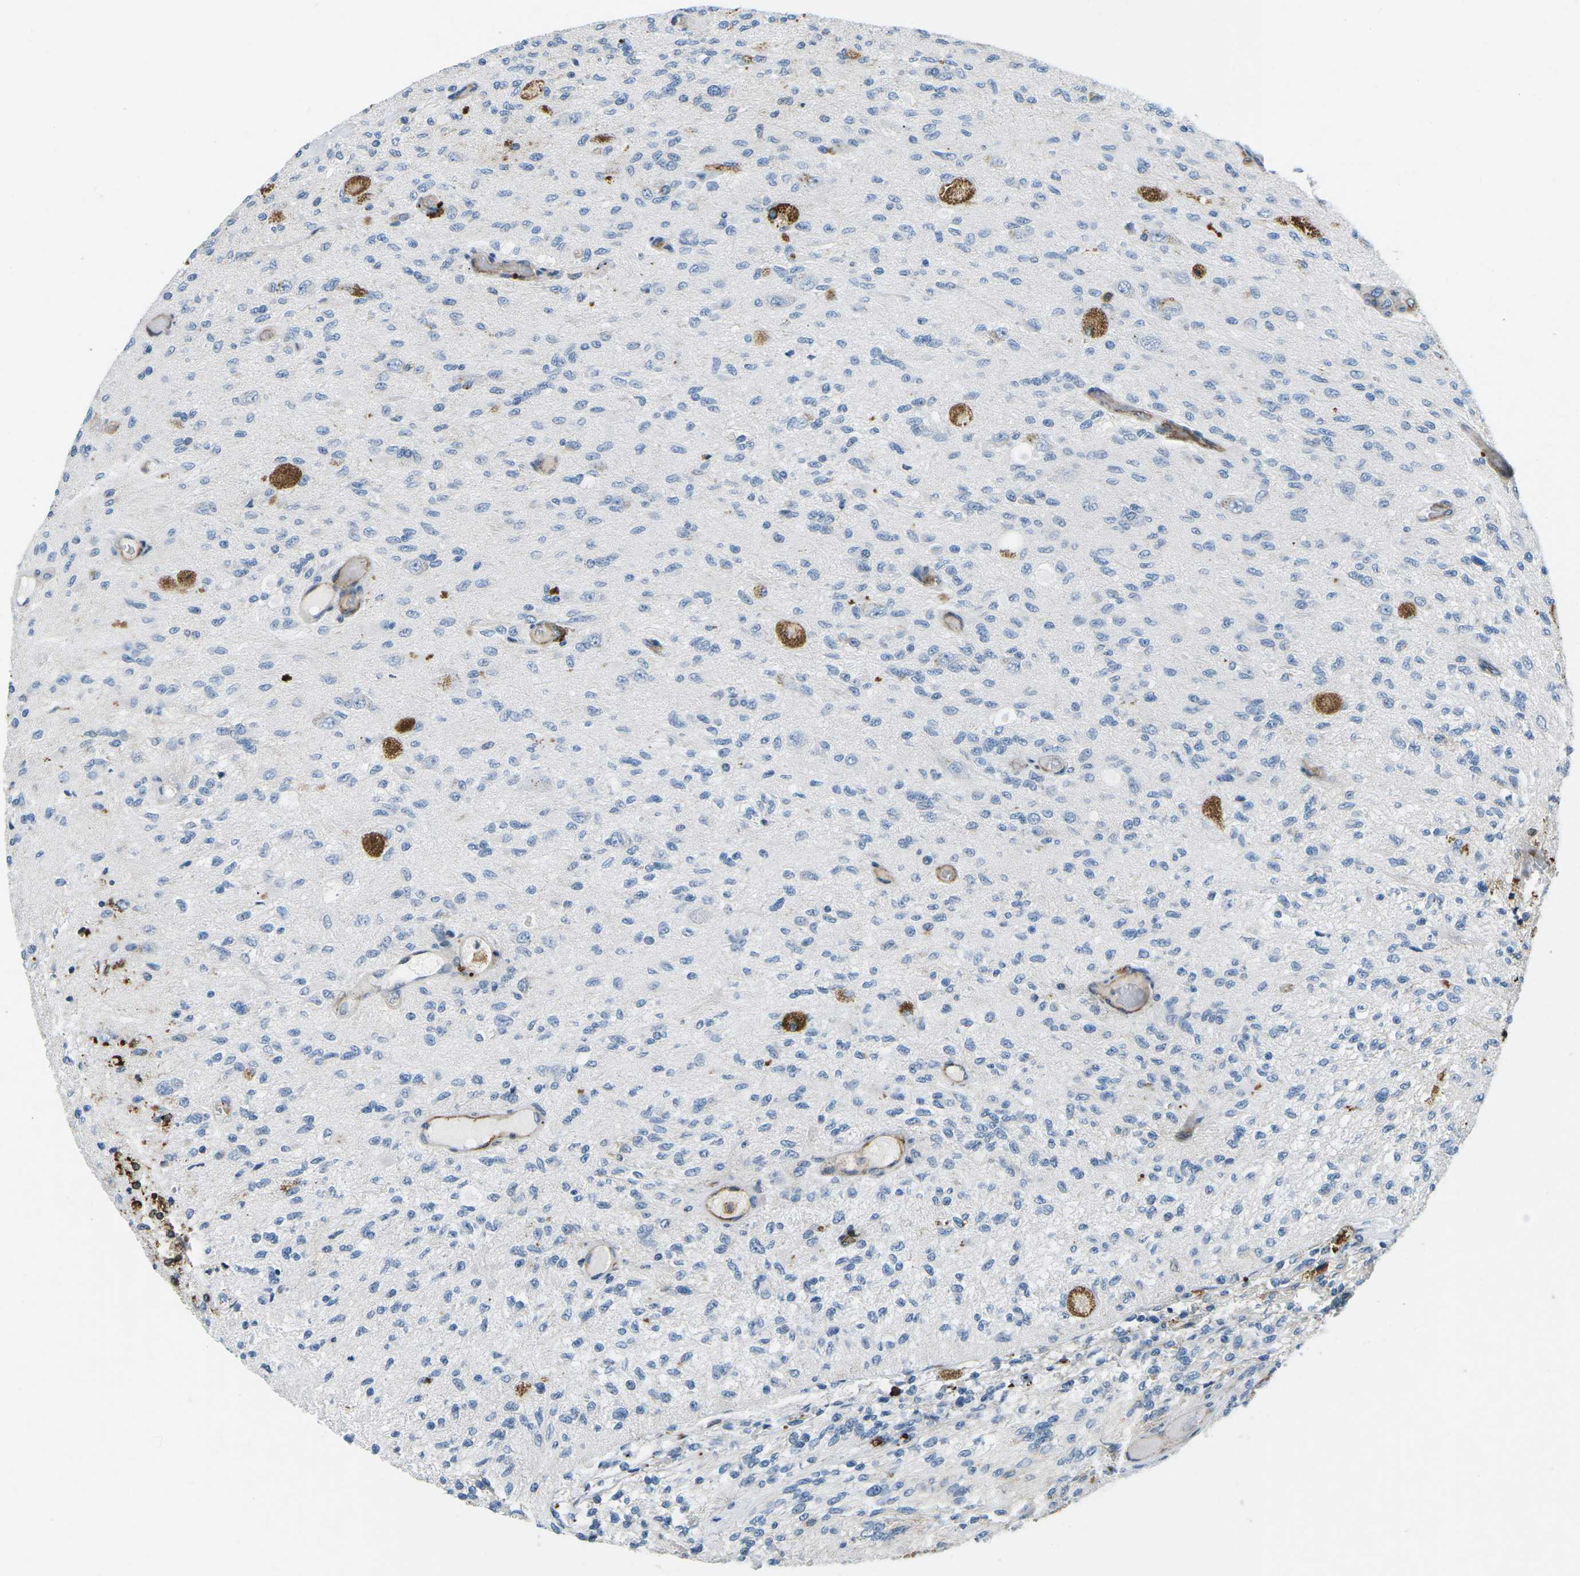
{"staining": {"intensity": "negative", "quantity": "none", "location": "none"}, "tissue": "glioma", "cell_type": "Tumor cells", "image_type": "cancer", "snomed": [{"axis": "morphology", "description": "Normal tissue, NOS"}, {"axis": "morphology", "description": "Glioma, malignant, High grade"}, {"axis": "topography", "description": "Cerebral cortex"}], "caption": "Human malignant high-grade glioma stained for a protein using immunohistochemistry shows no positivity in tumor cells.", "gene": "HLA-B", "patient": {"sex": "male", "age": 77}}